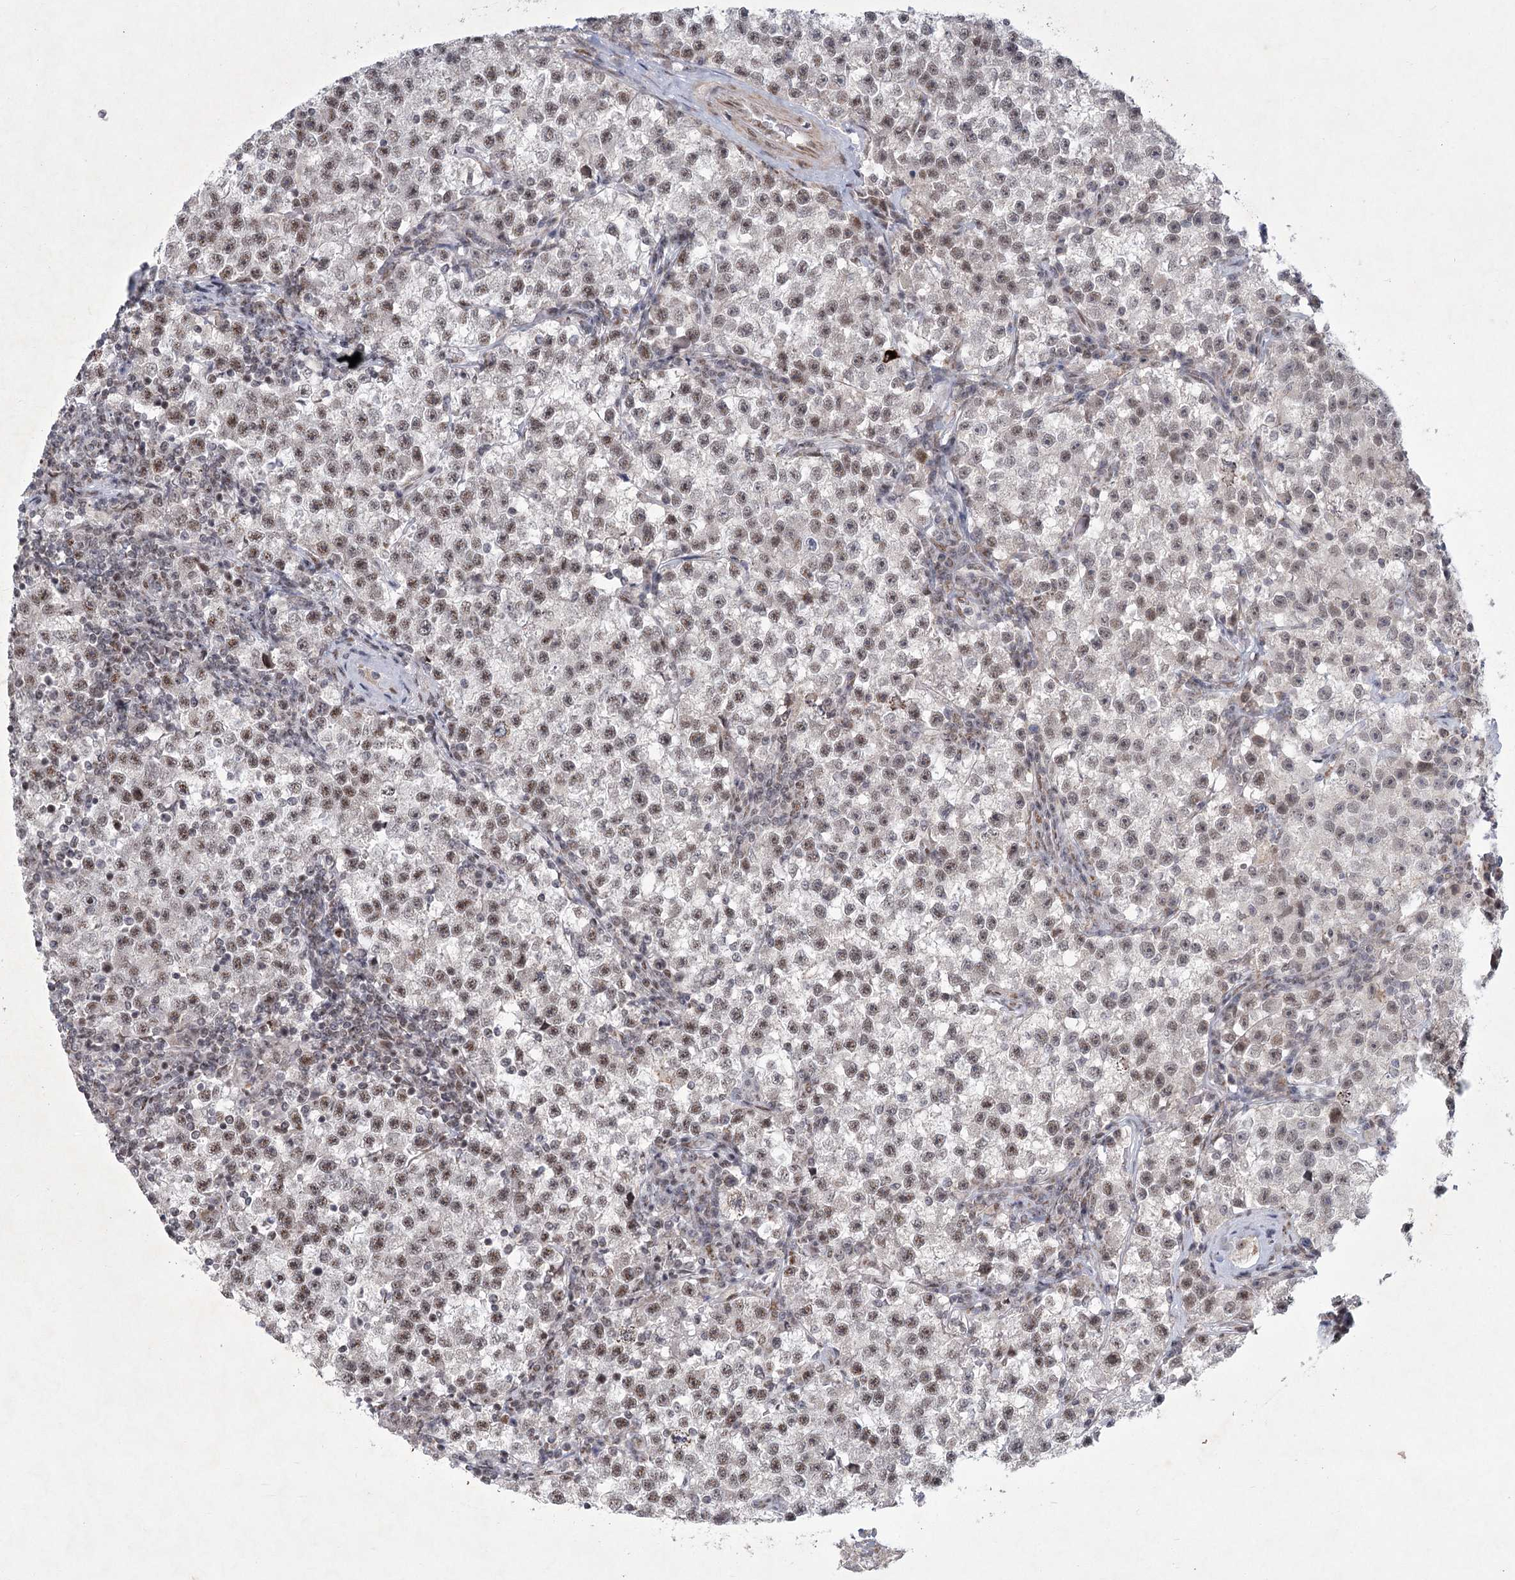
{"staining": {"intensity": "moderate", "quantity": ">75%", "location": "nuclear"}, "tissue": "testis cancer", "cell_type": "Tumor cells", "image_type": "cancer", "snomed": [{"axis": "morphology", "description": "Seminoma, NOS"}, {"axis": "topography", "description": "Testis"}], "caption": "Brown immunohistochemical staining in testis seminoma shows moderate nuclear staining in about >75% of tumor cells.", "gene": "CIB4", "patient": {"sex": "male", "age": 22}}